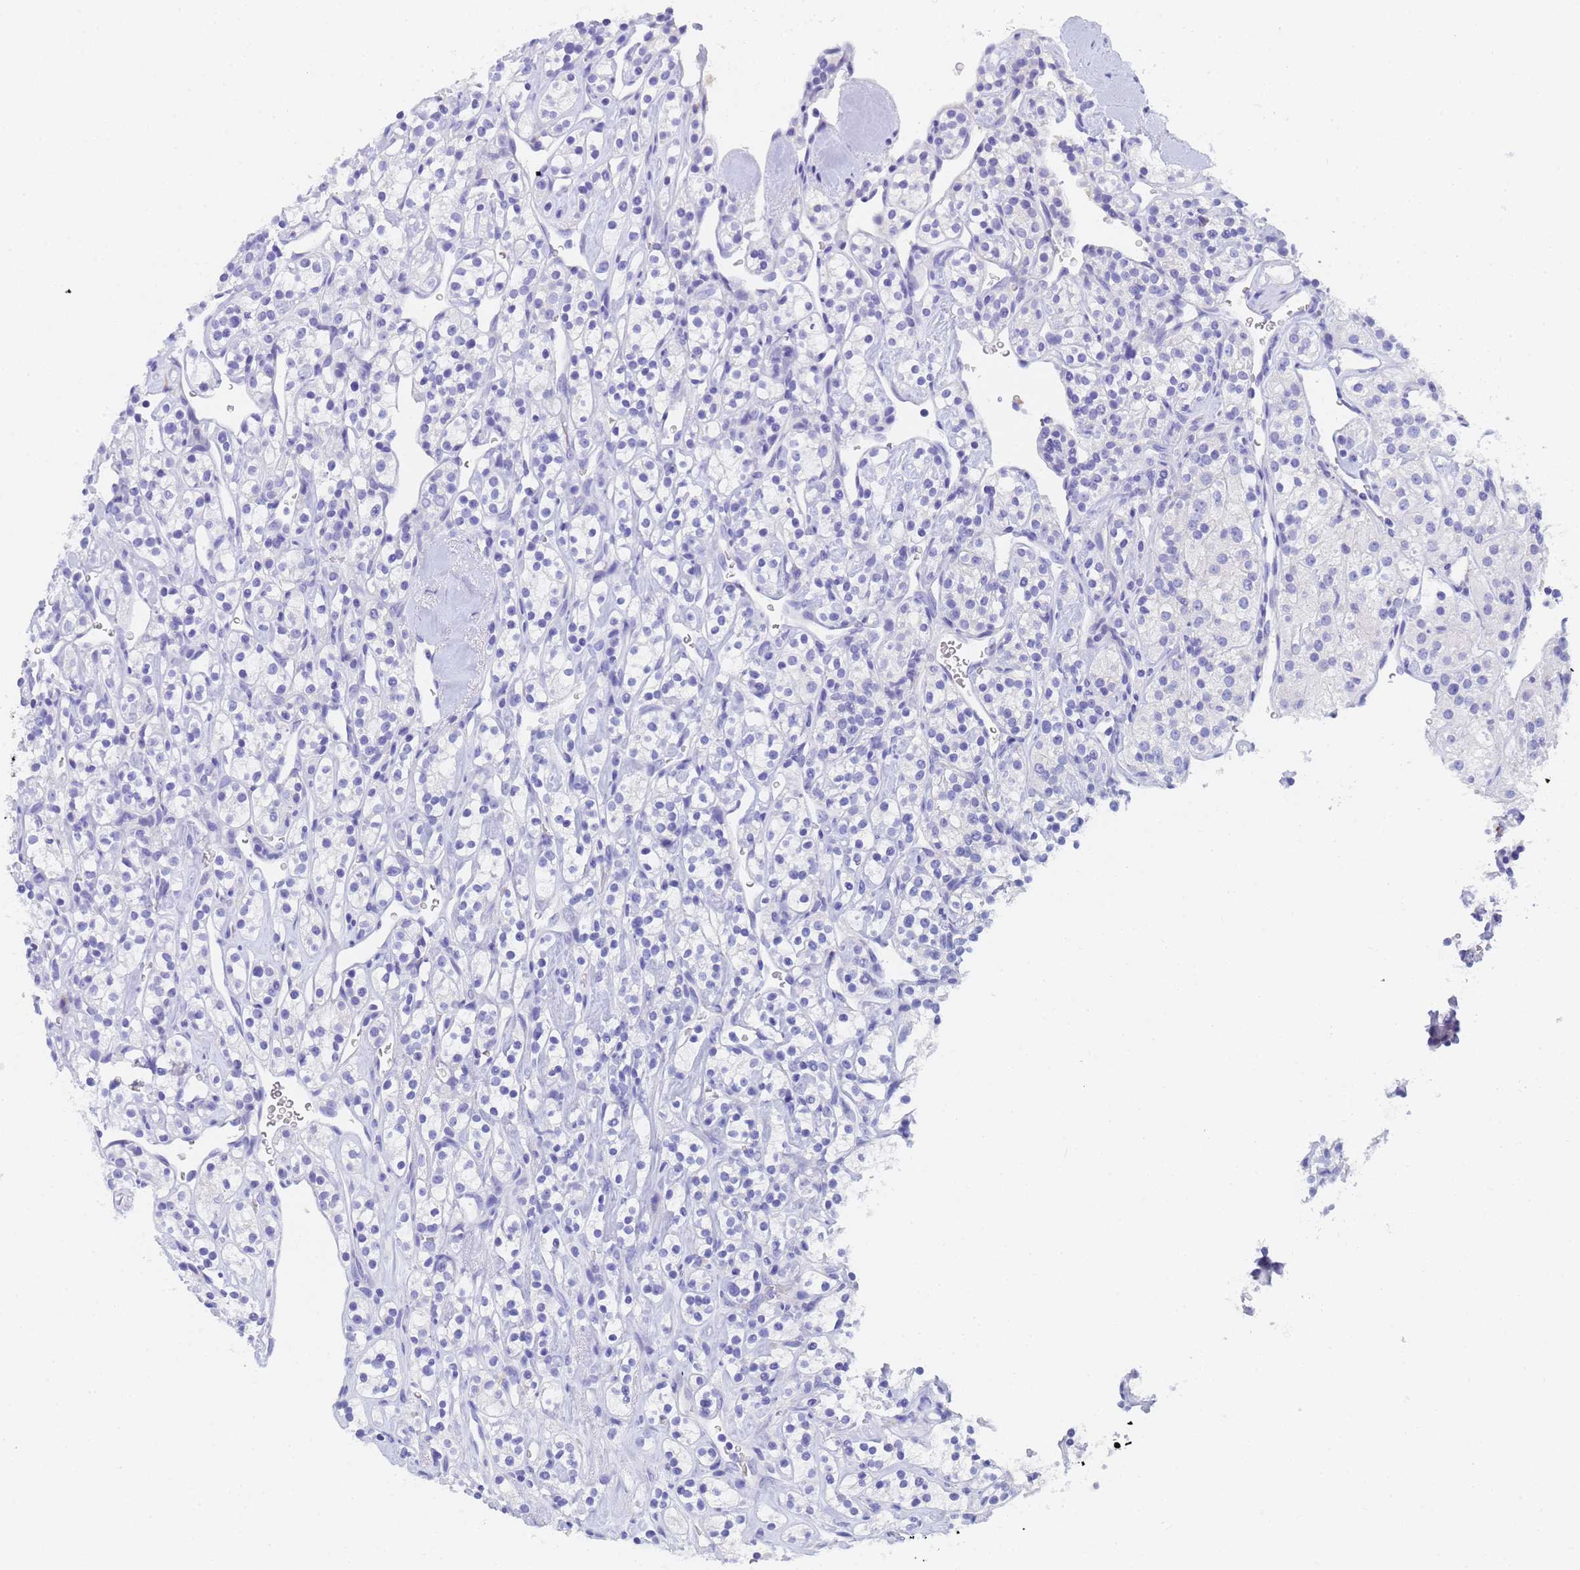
{"staining": {"intensity": "negative", "quantity": "none", "location": "none"}, "tissue": "renal cancer", "cell_type": "Tumor cells", "image_type": "cancer", "snomed": [{"axis": "morphology", "description": "Adenocarcinoma, NOS"}, {"axis": "topography", "description": "Kidney"}], "caption": "A micrograph of human renal cancer (adenocarcinoma) is negative for staining in tumor cells.", "gene": "STATH", "patient": {"sex": "male", "age": 77}}